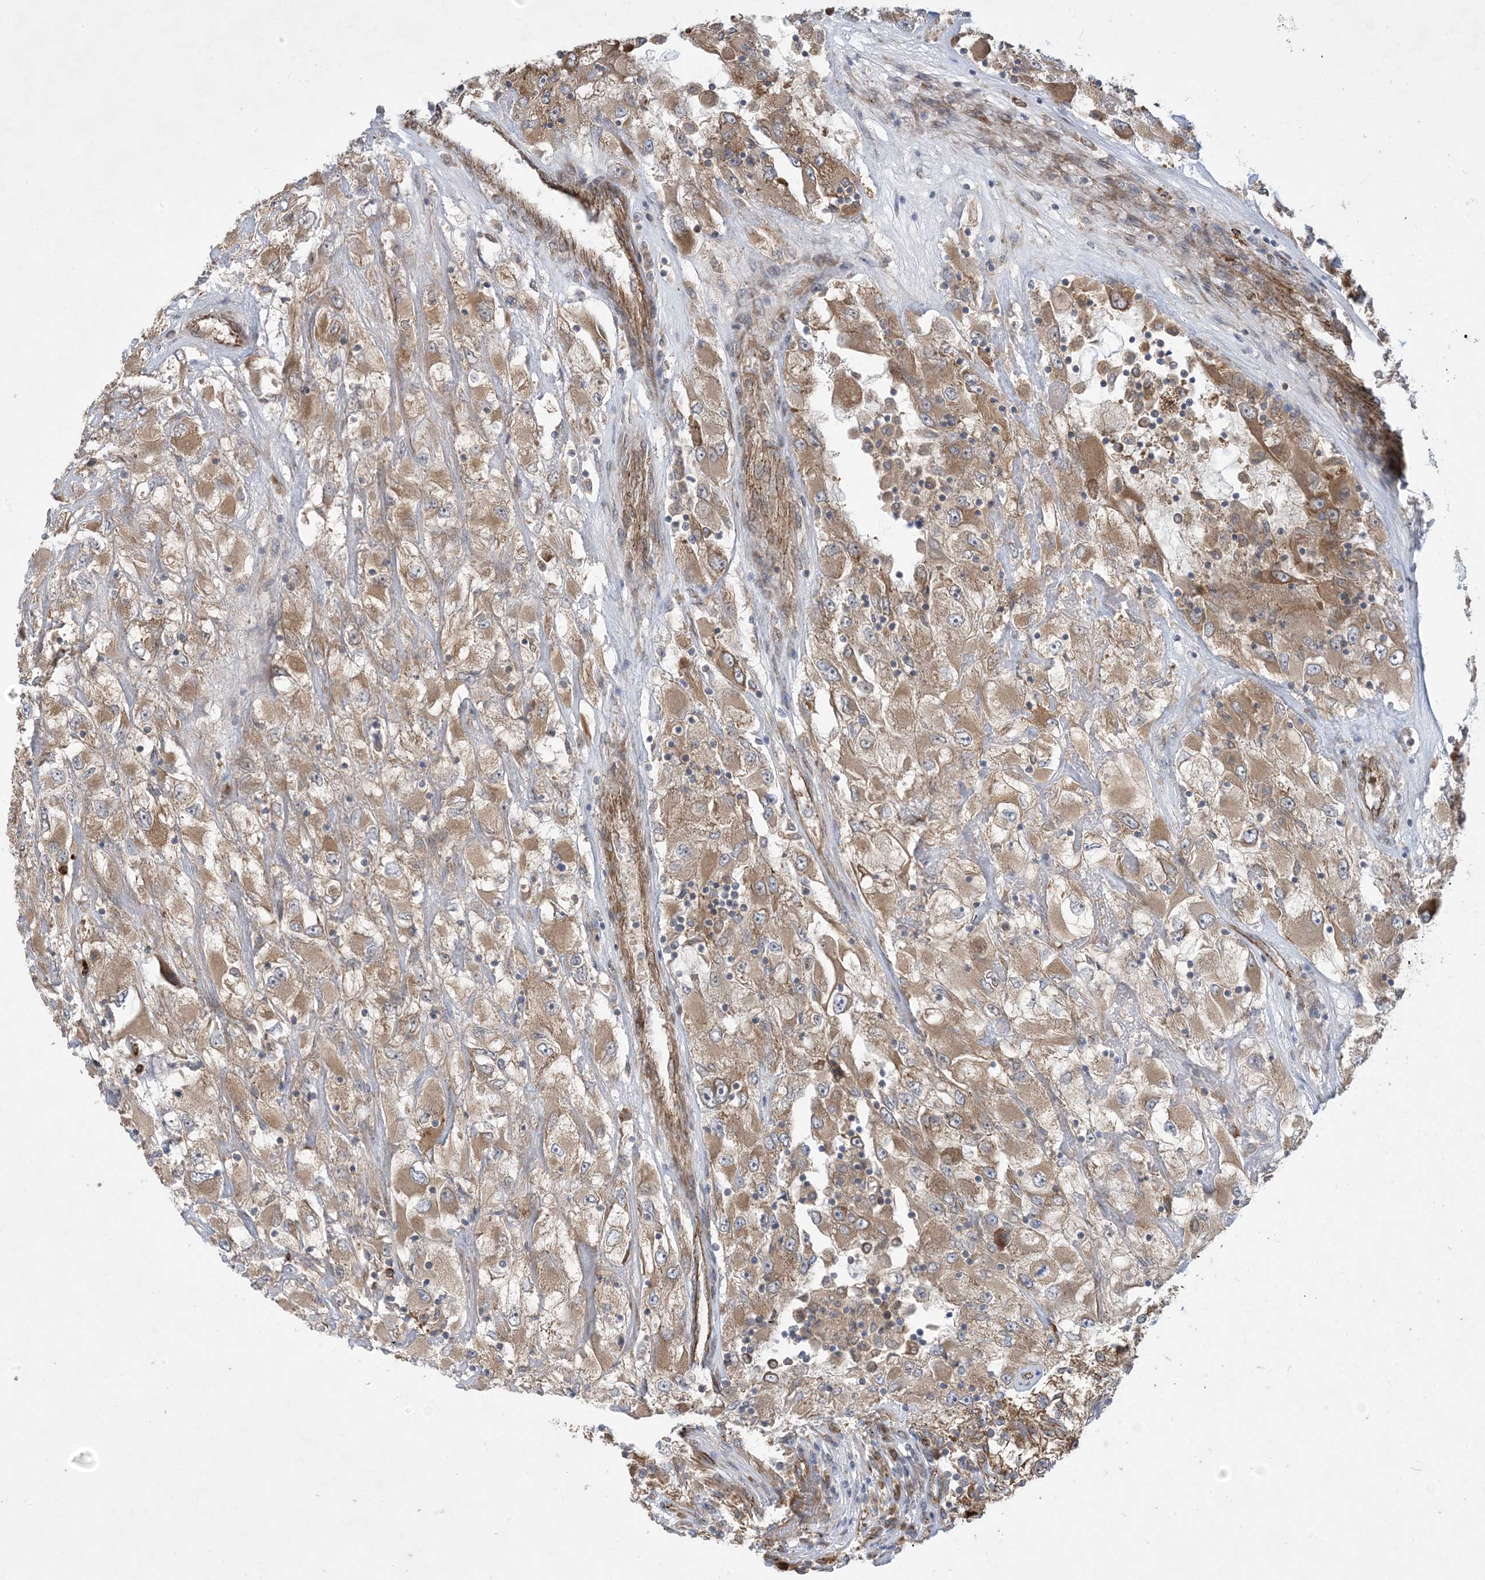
{"staining": {"intensity": "moderate", "quantity": ">75%", "location": "cytoplasmic/membranous"}, "tissue": "renal cancer", "cell_type": "Tumor cells", "image_type": "cancer", "snomed": [{"axis": "morphology", "description": "Adenocarcinoma, NOS"}, {"axis": "topography", "description": "Kidney"}], "caption": "Protein staining of adenocarcinoma (renal) tissue displays moderate cytoplasmic/membranous staining in about >75% of tumor cells.", "gene": "OTOP1", "patient": {"sex": "female", "age": 52}}